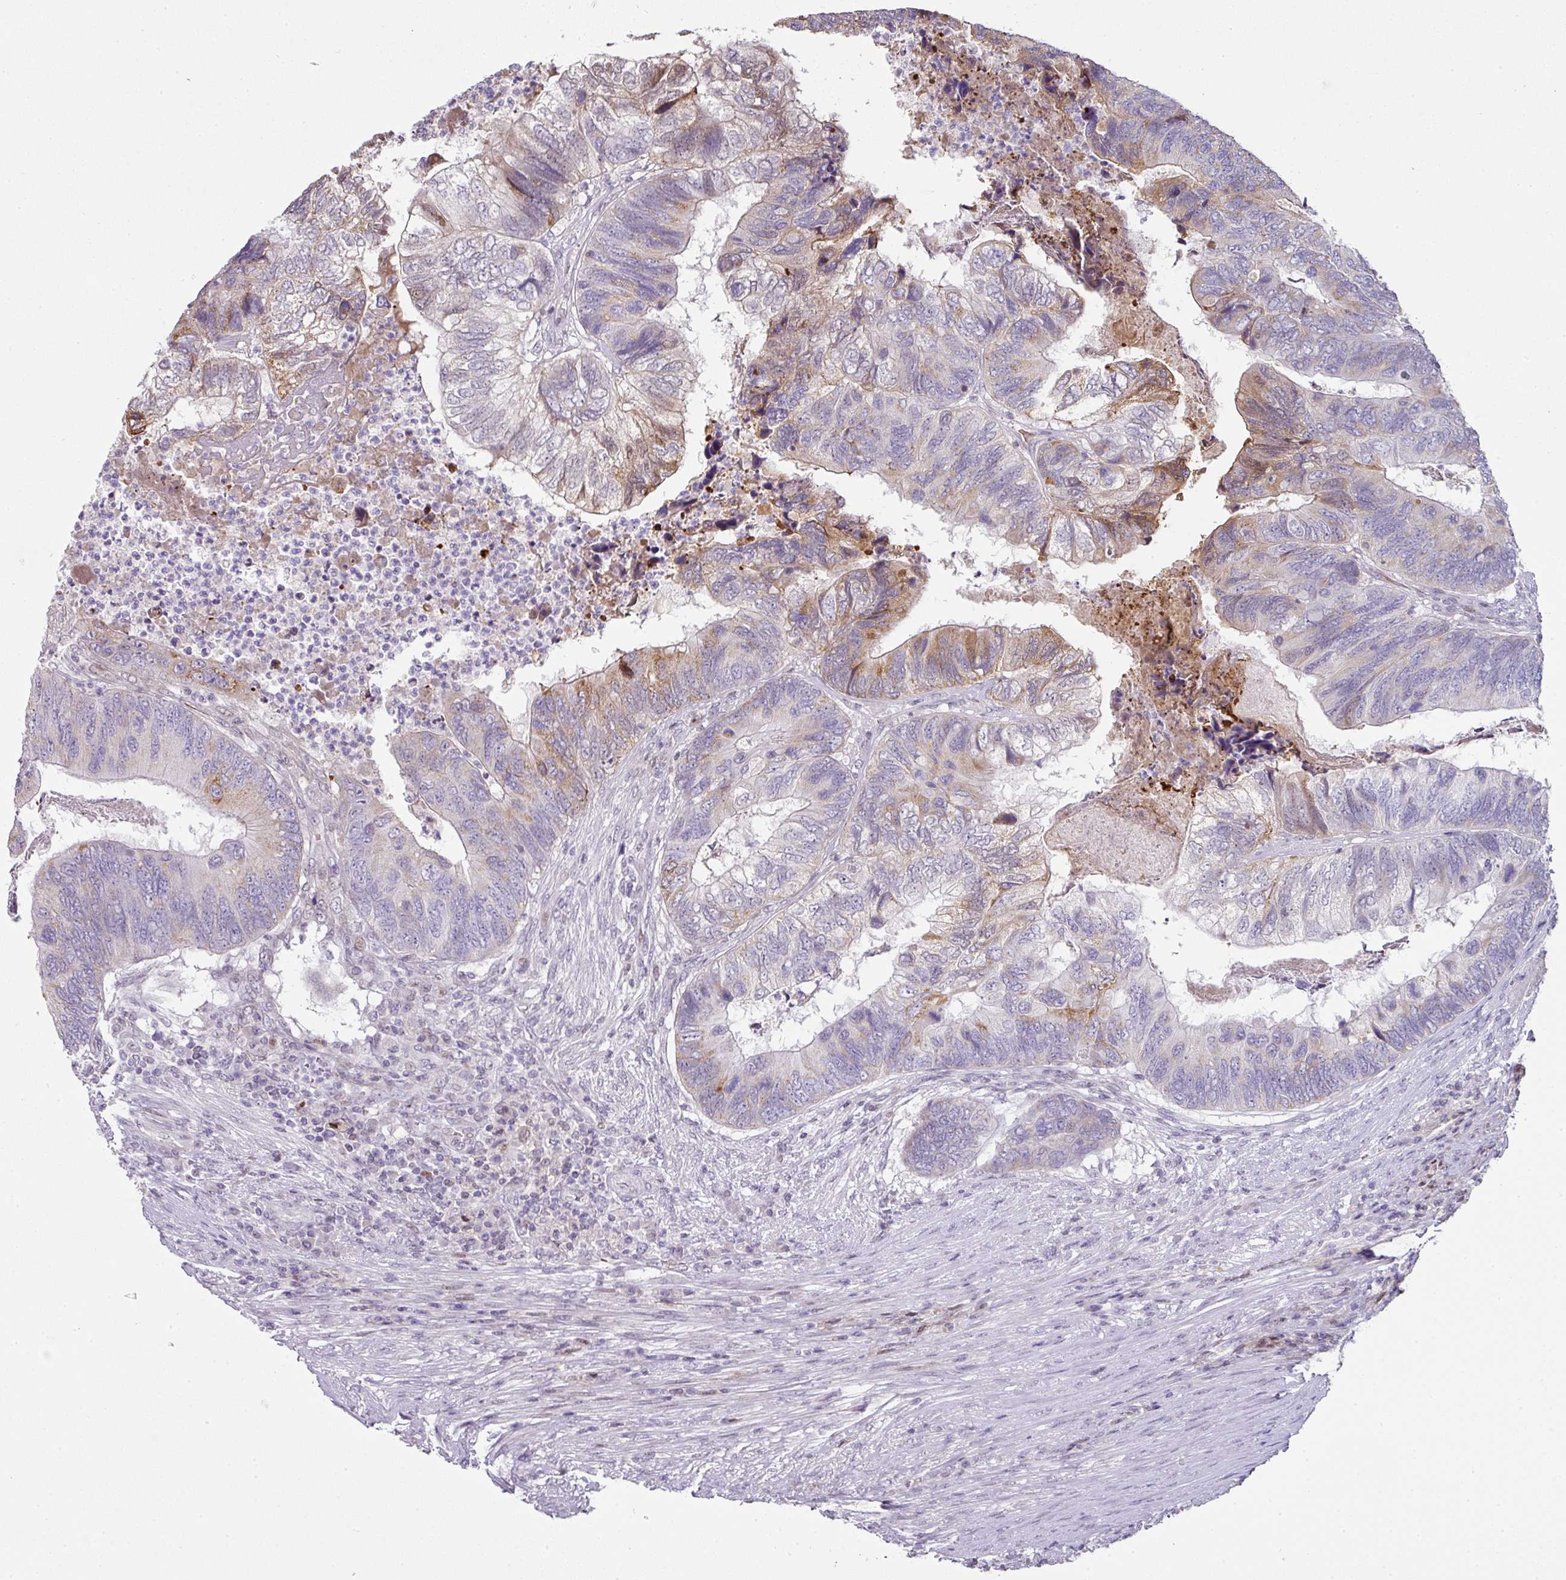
{"staining": {"intensity": "moderate", "quantity": "<25%", "location": "cytoplasmic/membranous"}, "tissue": "colorectal cancer", "cell_type": "Tumor cells", "image_type": "cancer", "snomed": [{"axis": "morphology", "description": "Adenocarcinoma, NOS"}, {"axis": "topography", "description": "Colon"}], "caption": "Tumor cells show low levels of moderate cytoplasmic/membranous staining in approximately <25% of cells in adenocarcinoma (colorectal). Using DAB (brown) and hematoxylin (blue) stains, captured at high magnification using brightfield microscopy.", "gene": "ANKRD18A", "patient": {"sex": "female", "age": 67}}